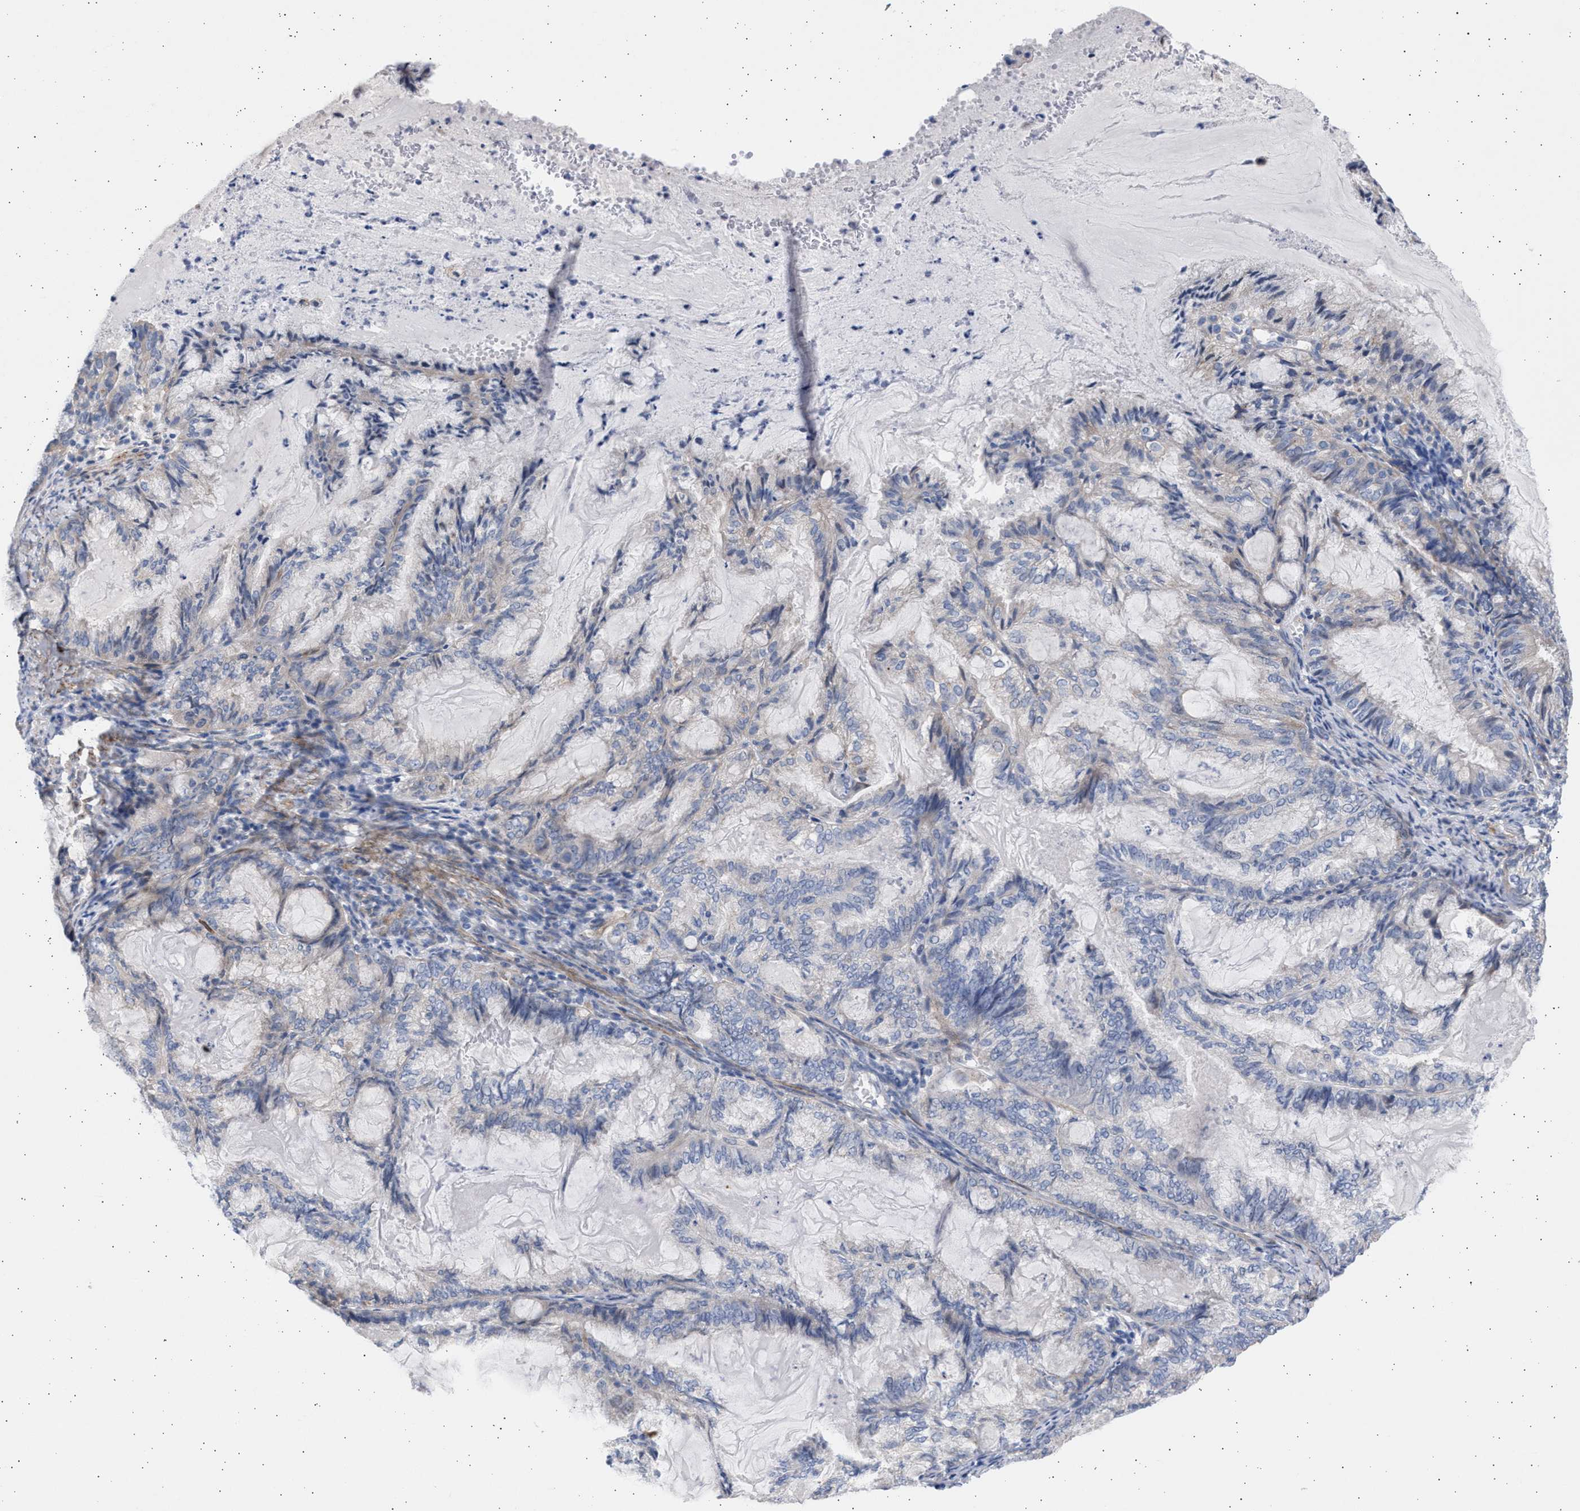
{"staining": {"intensity": "negative", "quantity": "none", "location": "none"}, "tissue": "endometrial cancer", "cell_type": "Tumor cells", "image_type": "cancer", "snomed": [{"axis": "morphology", "description": "Adenocarcinoma, NOS"}, {"axis": "topography", "description": "Endometrium"}], "caption": "This is an immunohistochemistry (IHC) image of human endometrial adenocarcinoma. There is no expression in tumor cells.", "gene": "NBR1", "patient": {"sex": "female", "age": 86}}